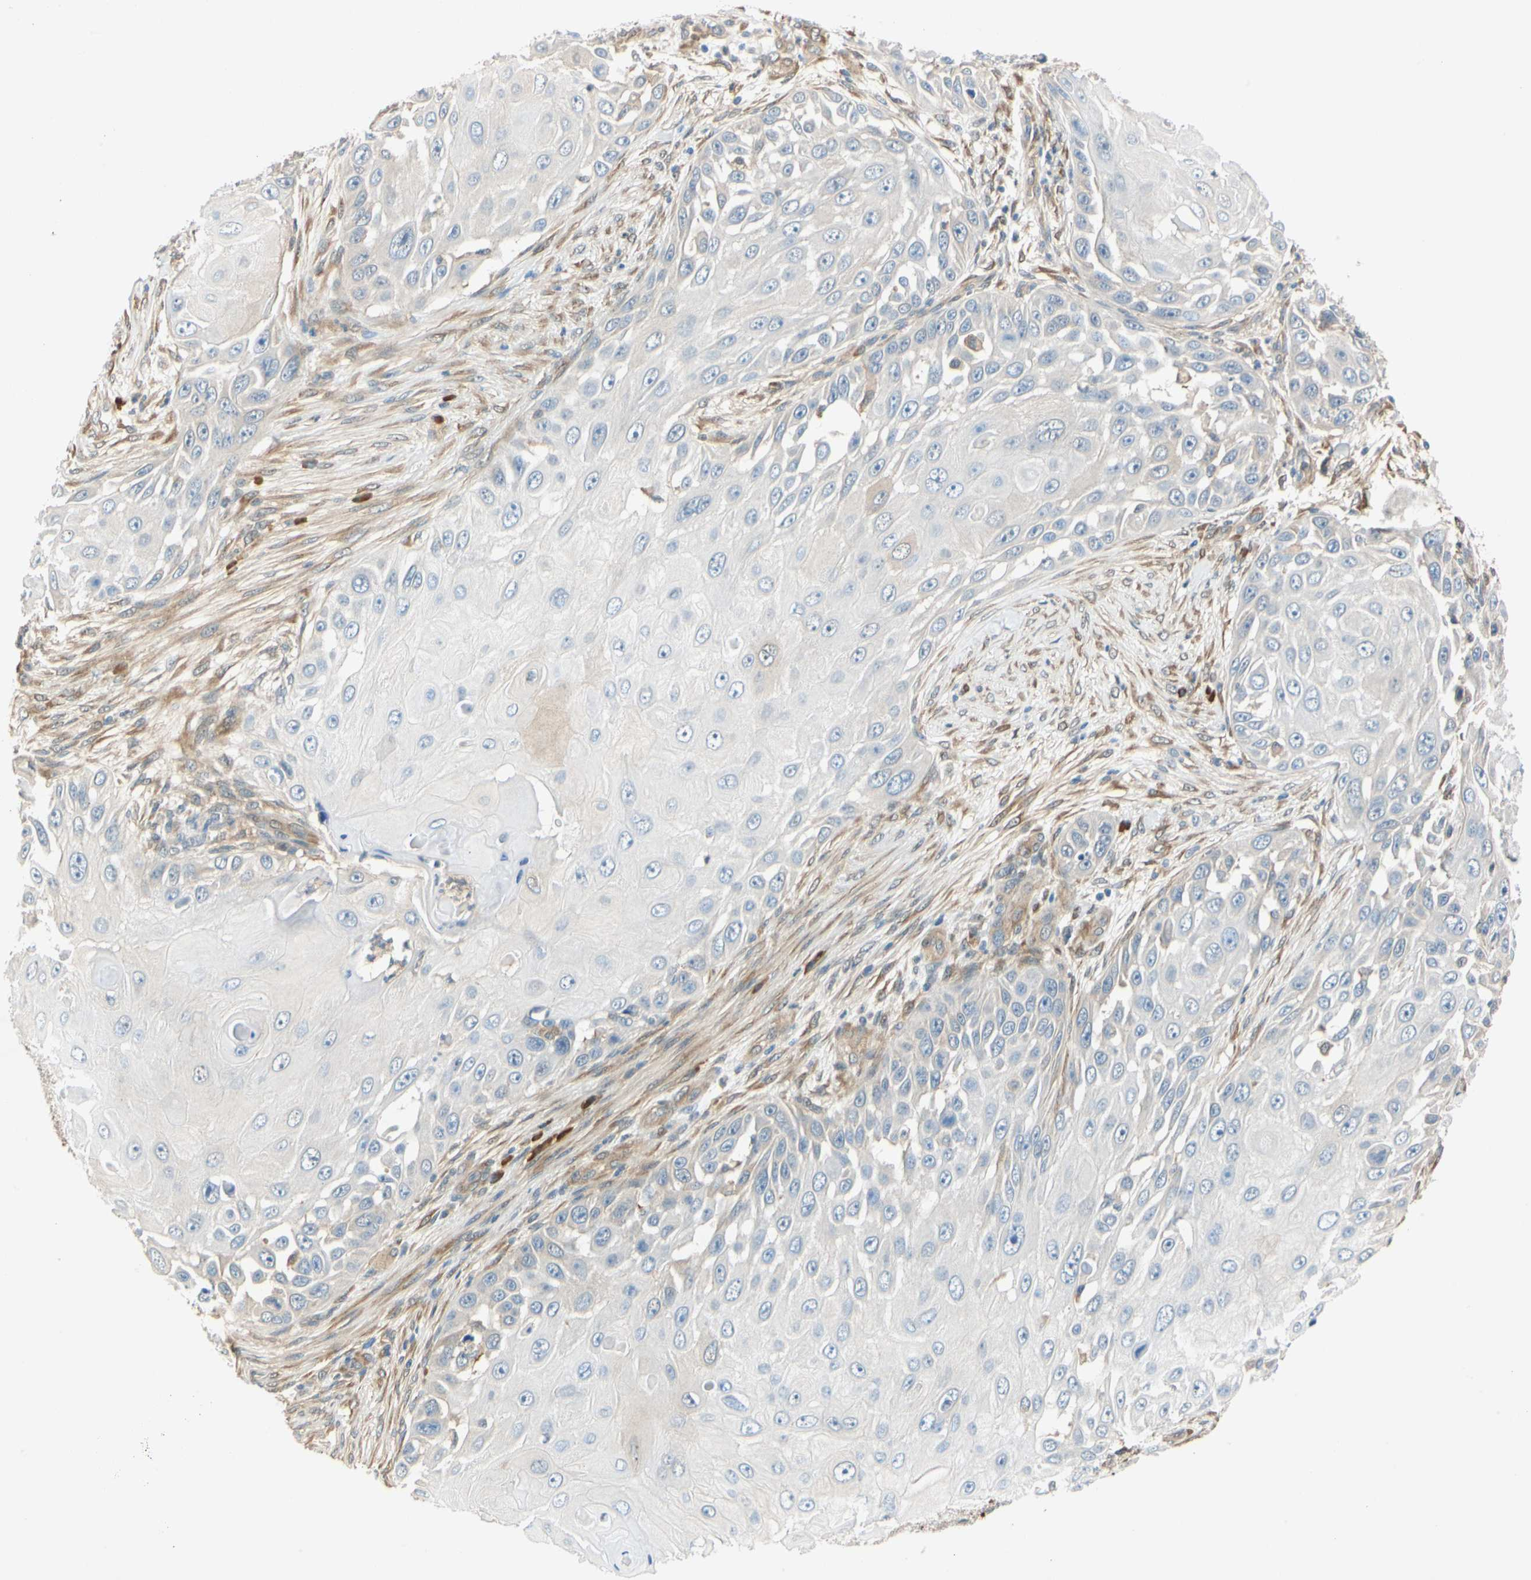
{"staining": {"intensity": "weak", "quantity": "25%-75%", "location": "cytoplasmic/membranous"}, "tissue": "skin cancer", "cell_type": "Tumor cells", "image_type": "cancer", "snomed": [{"axis": "morphology", "description": "Squamous cell carcinoma, NOS"}, {"axis": "topography", "description": "Skin"}], "caption": "A micrograph of human skin cancer (squamous cell carcinoma) stained for a protein displays weak cytoplasmic/membranous brown staining in tumor cells.", "gene": "WIPI1", "patient": {"sex": "female", "age": 44}}